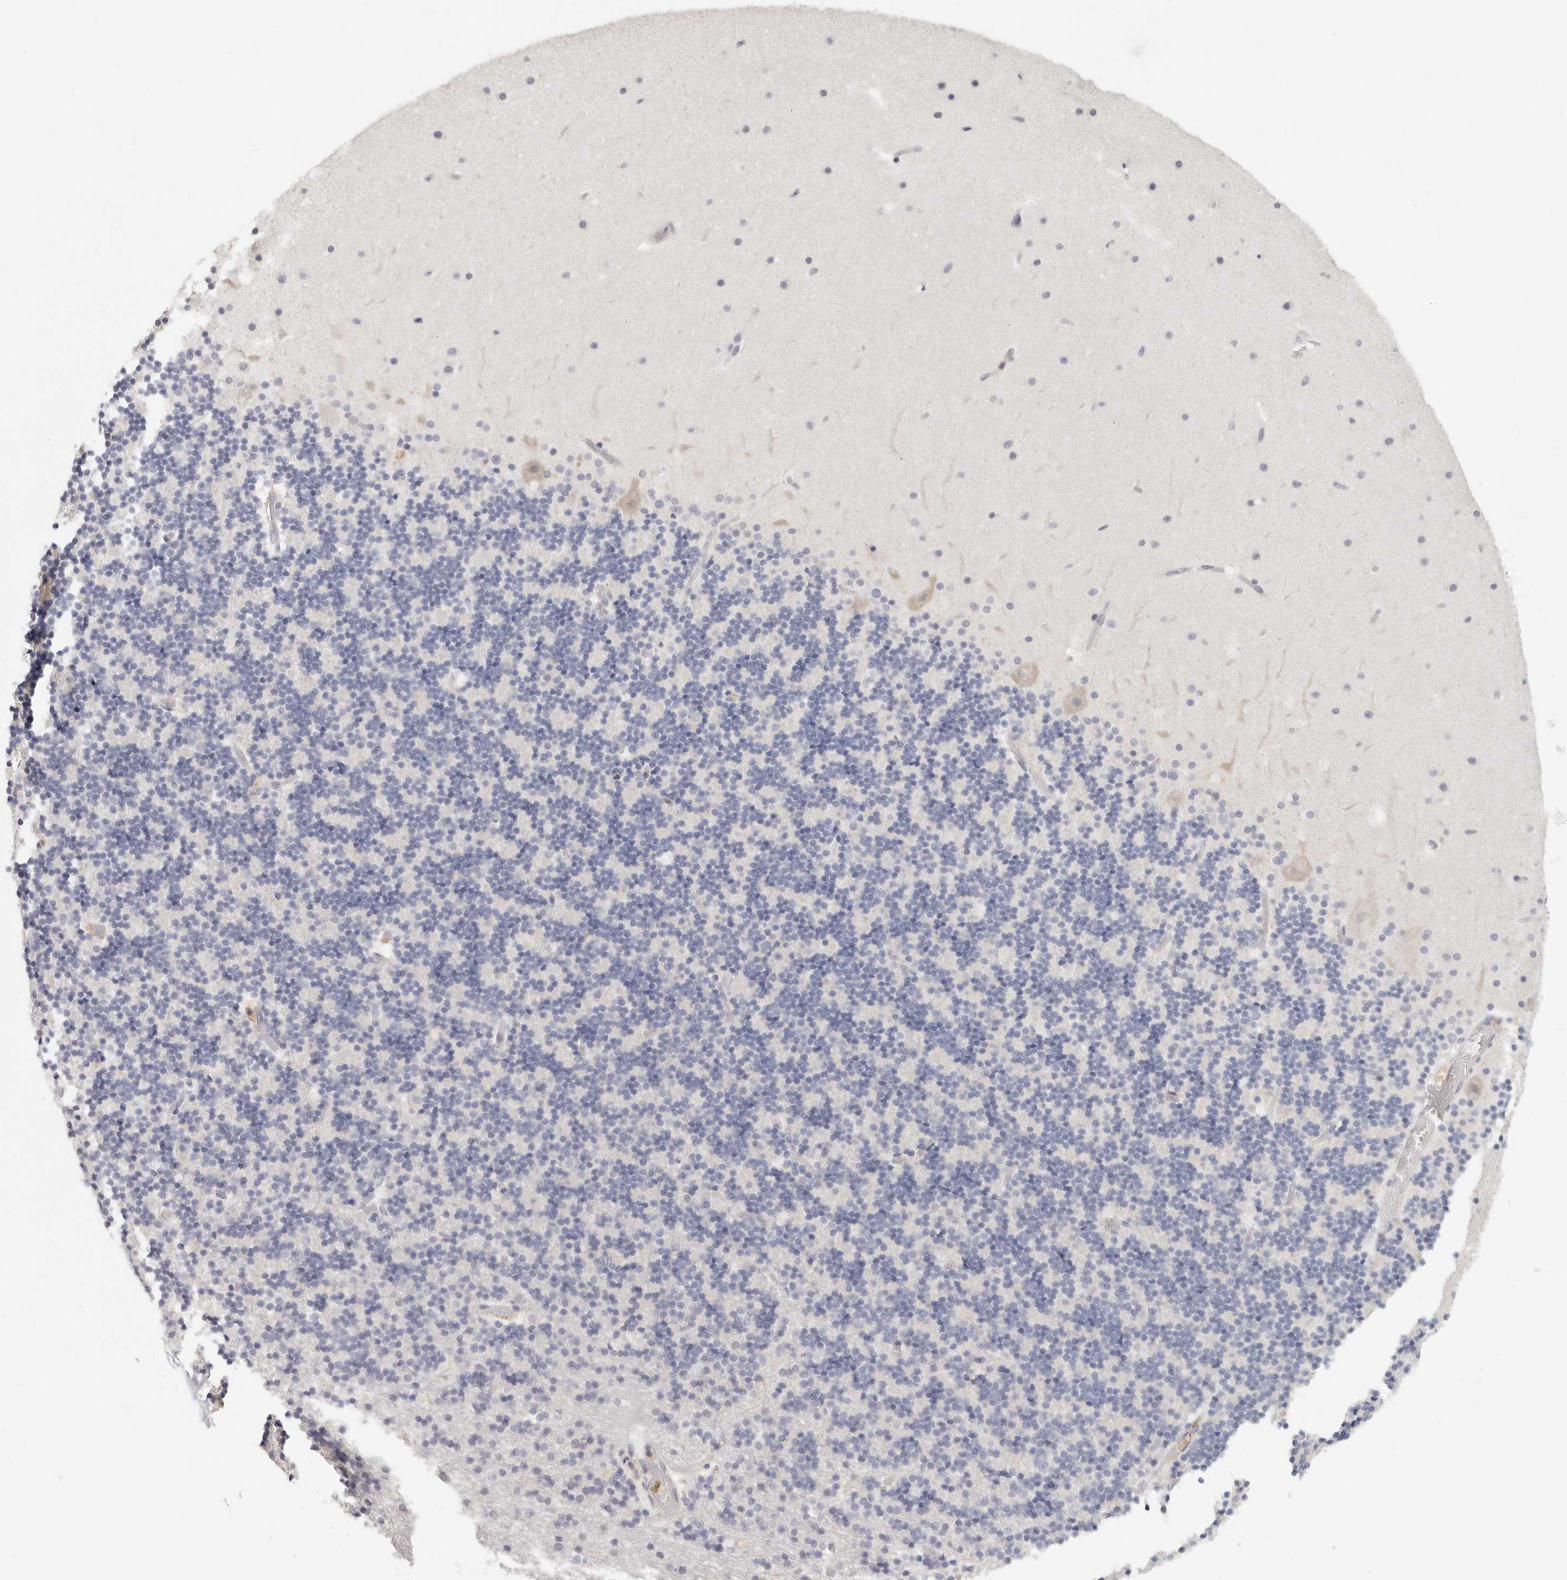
{"staining": {"intensity": "negative", "quantity": "none", "location": "none"}, "tissue": "cerebellum", "cell_type": "Cells in granular layer", "image_type": "normal", "snomed": [{"axis": "morphology", "description": "Normal tissue, NOS"}, {"axis": "topography", "description": "Cerebellum"}], "caption": "Immunohistochemistry of unremarkable cerebellum shows no positivity in cells in granular layer.", "gene": "ANXA9", "patient": {"sex": "male", "age": 57}}